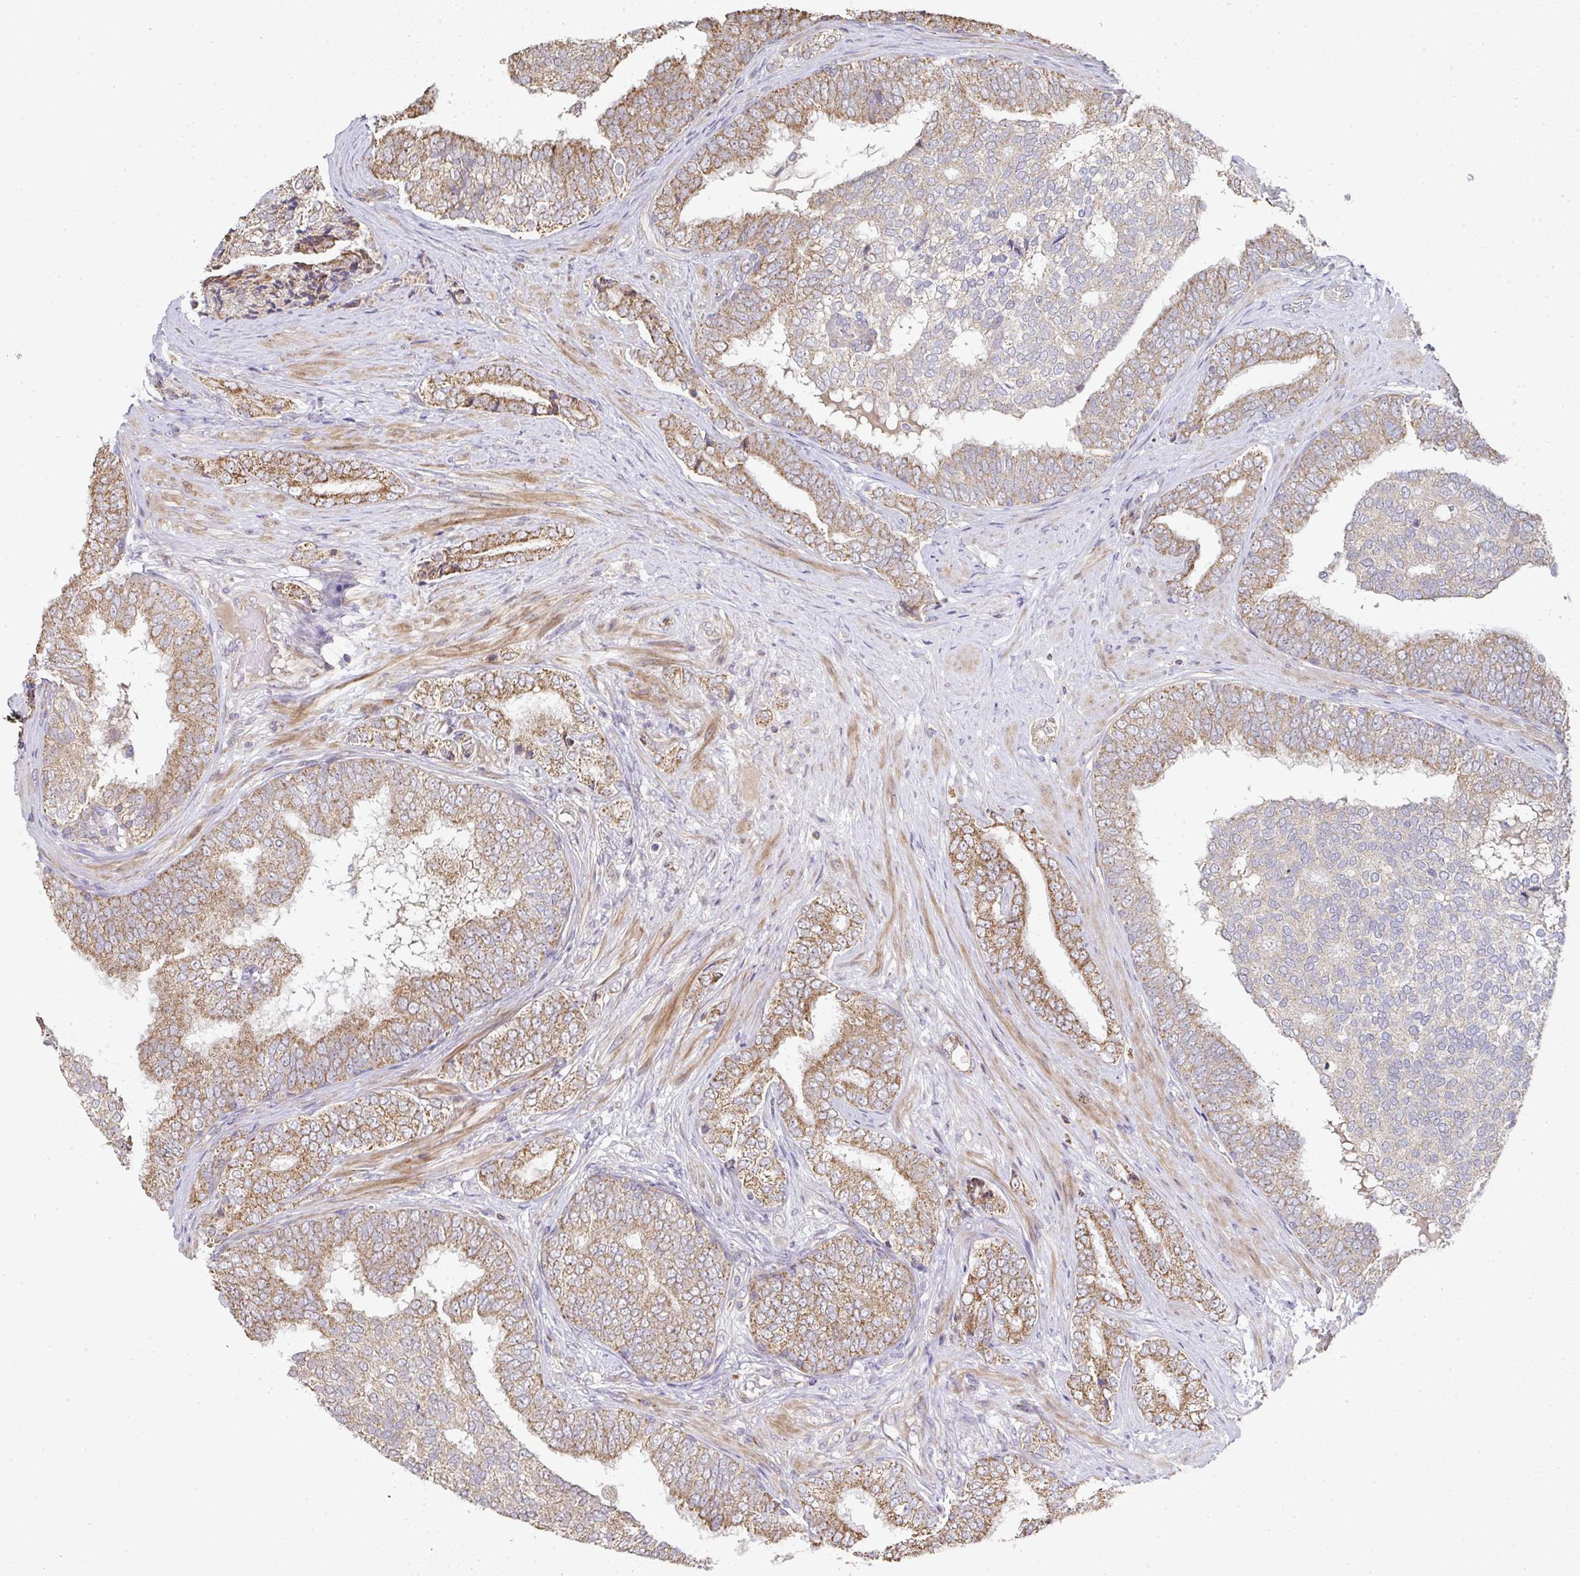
{"staining": {"intensity": "moderate", "quantity": ">75%", "location": "cytoplasmic/membranous"}, "tissue": "prostate cancer", "cell_type": "Tumor cells", "image_type": "cancer", "snomed": [{"axis": "morphology", "description": "Adenocarcinoma, High grade"}, {"axis": "topography", "description": "Prostate"}], "caption": "Protein staining demonstrates moderate cytoplasmic/membranous staining in about >75% of tumor cells in prostate high-grade adenocarcinoma.", "gene": "AGTPBP1", "patient": {"sex": "male", "age": 72}}